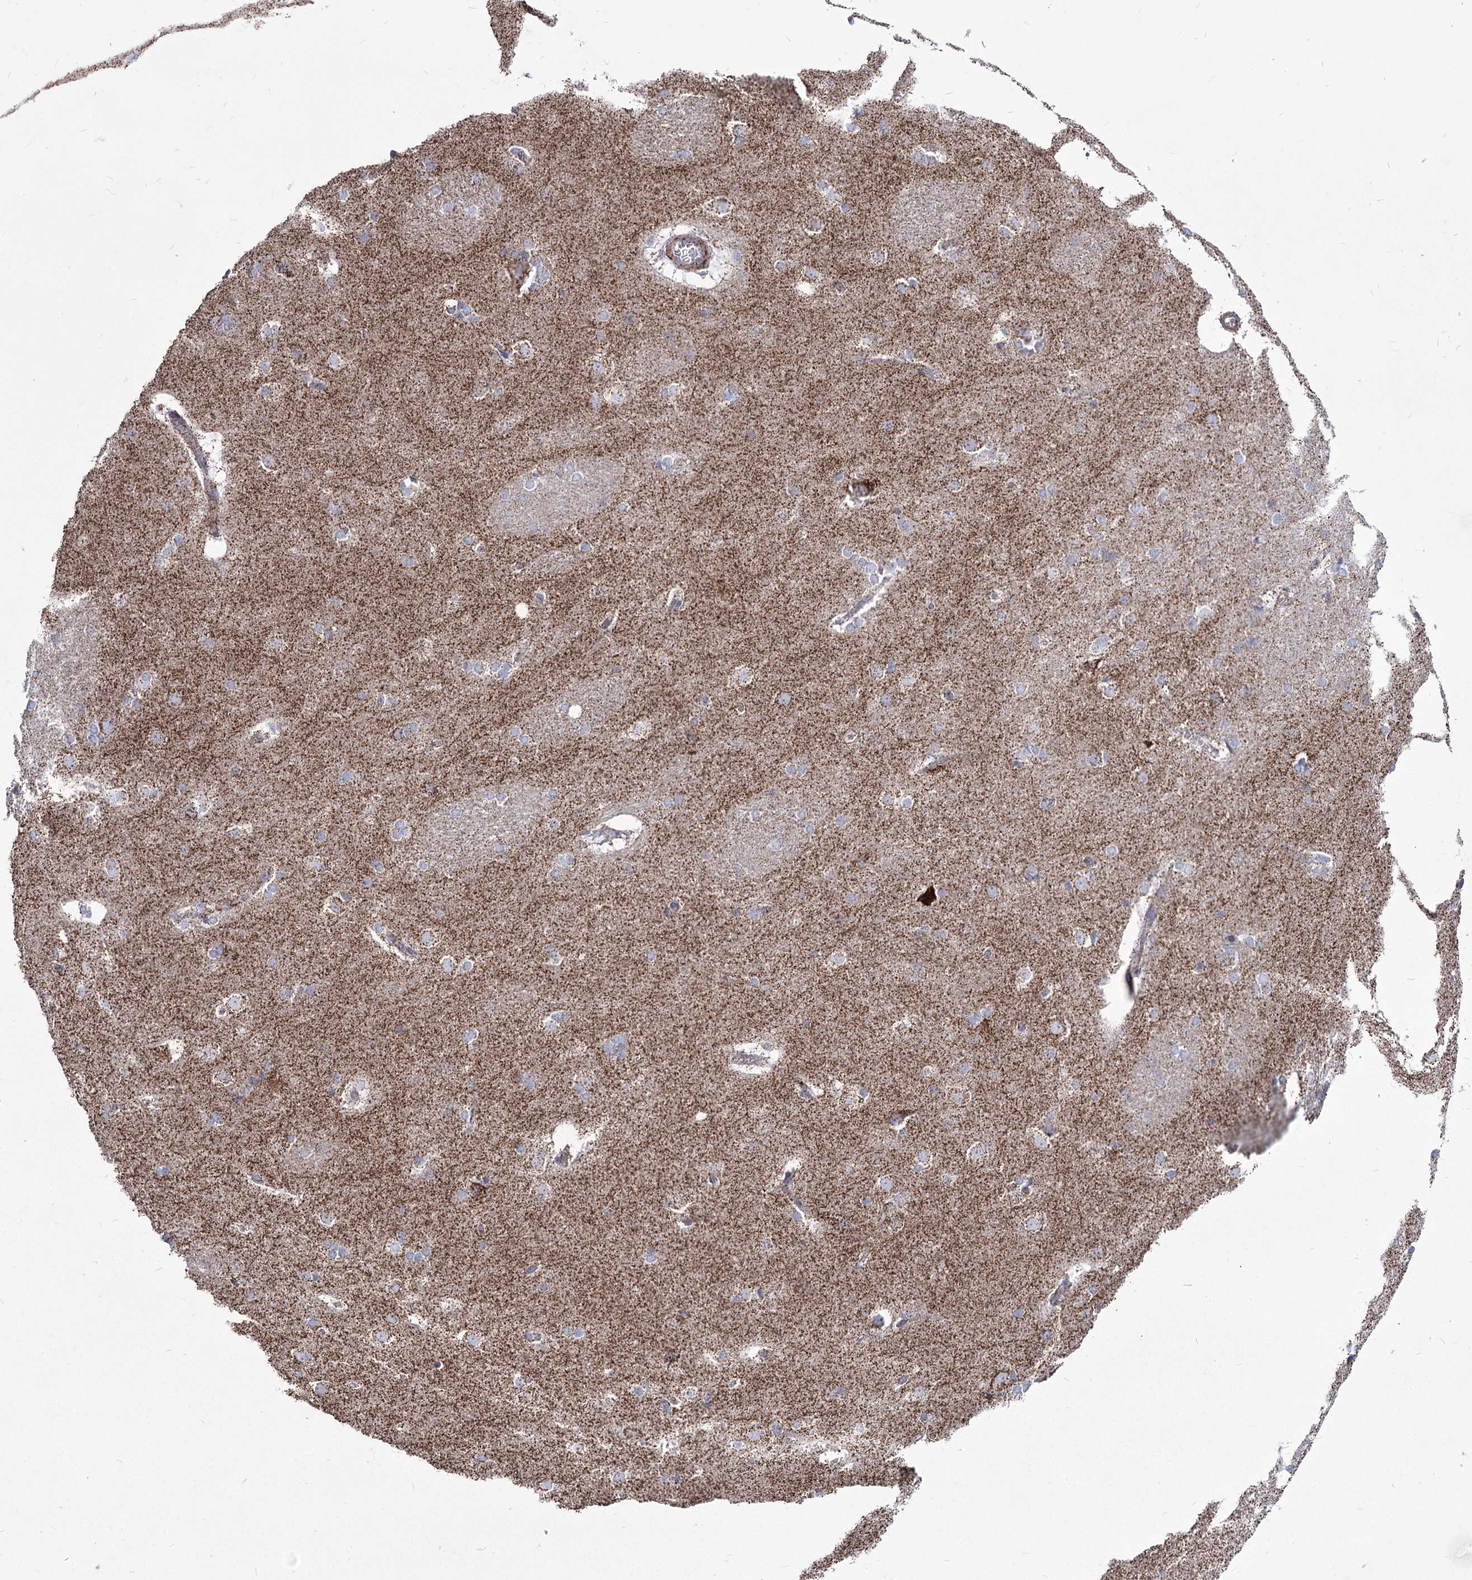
{"staining": {"intensity": "weak", "quantity": "<25%", "location": "cytoplasmic/membranous"}, "tissue": "caudate", "cell_type": "Glial cells", "image_type": "normal", "snomed": [{"axis": "morphology", "description": "Normal tissue, NOS"}, {"axis": "topography", "description": "Lateral ventricle wall"}], "caption": "There is no significant staining in glial cells of caudate. (IHC, brightfield microscopy, high magnification).", "gene": "PDHB", "patient": {"sex": "female", "age": 19}}